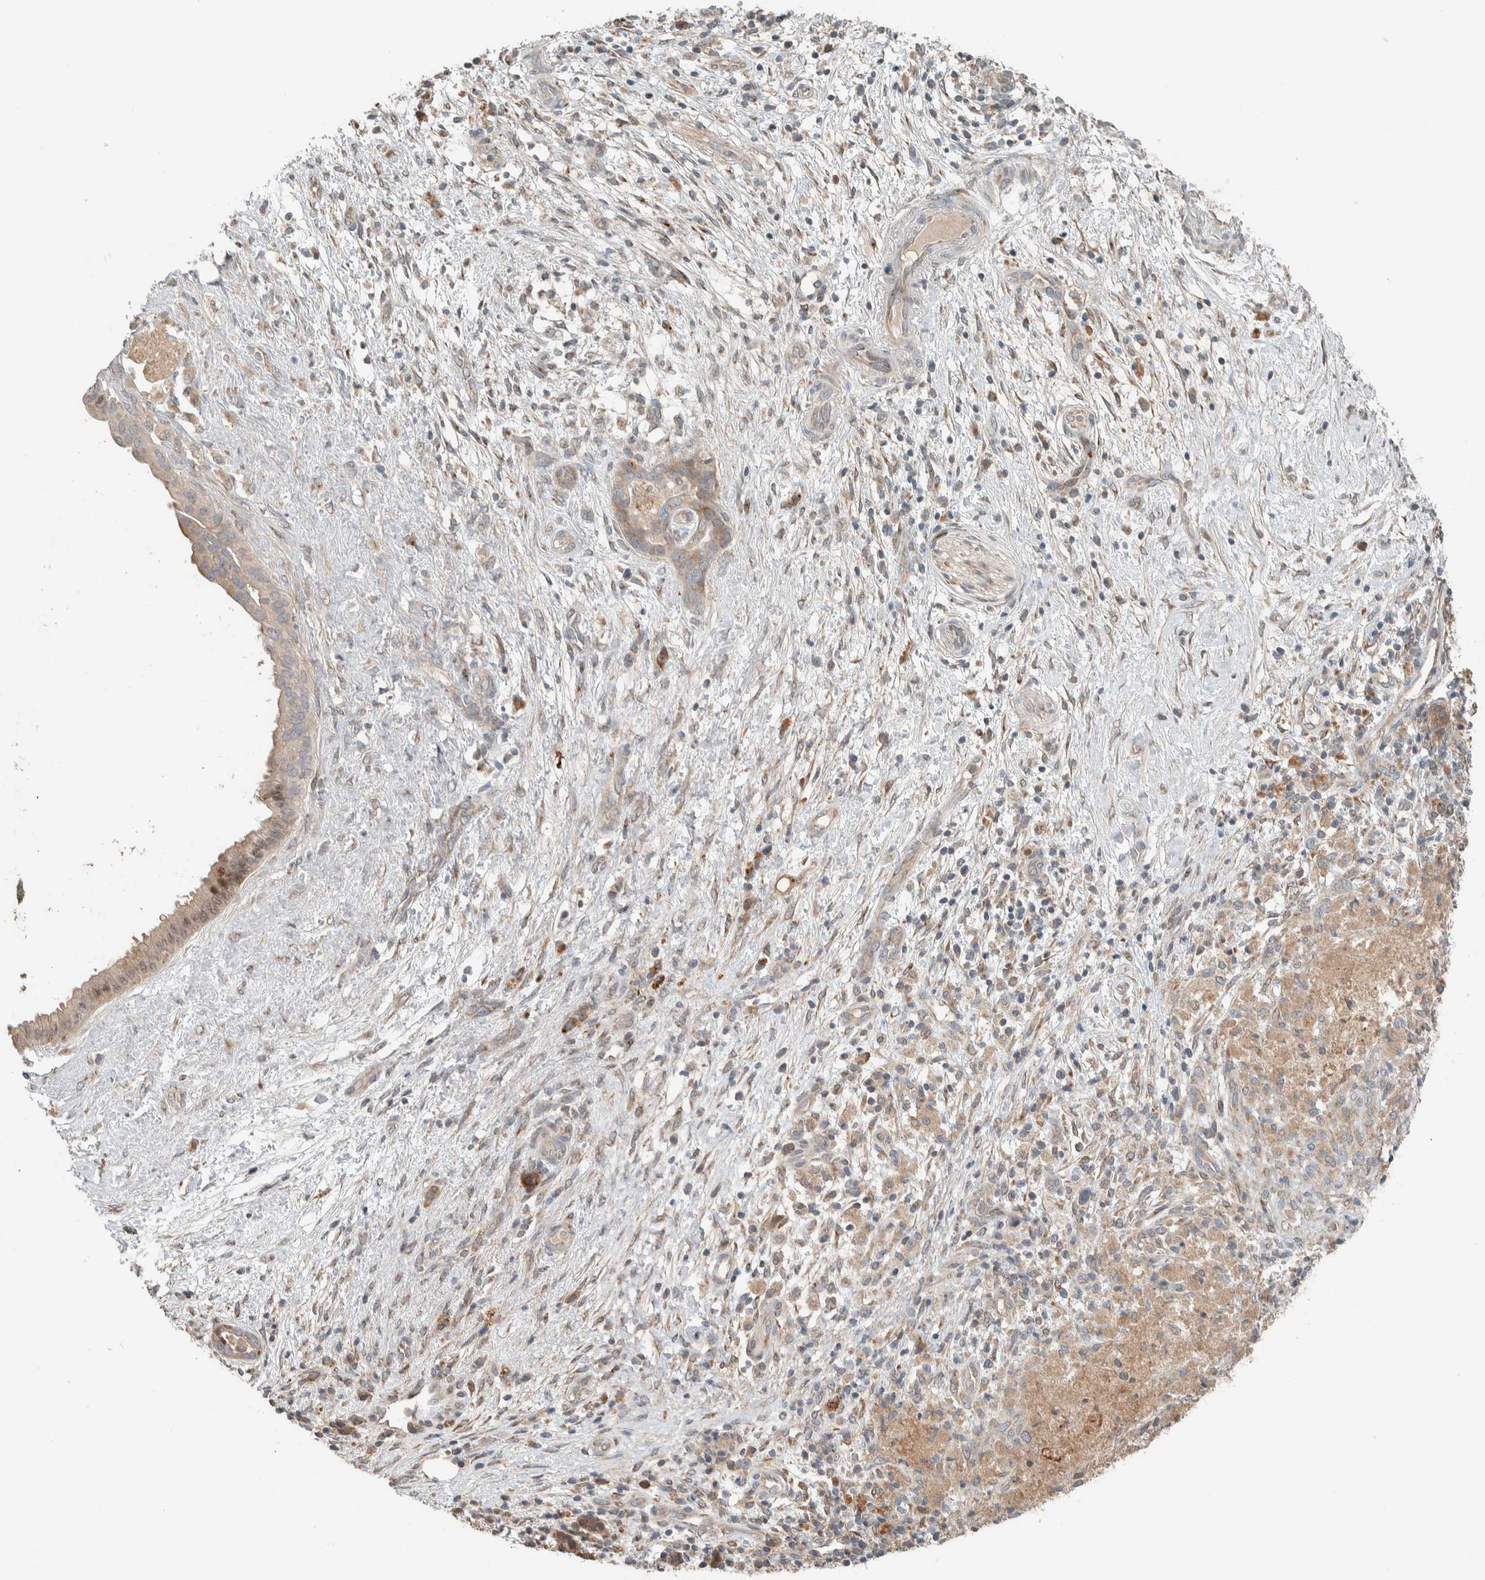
{"staining": {"intensity": "moderate", "quantity": ">75%", "location": "cytoplasmic/membranous"}, "tissue": "pancreatic cancer", "cell_type": "Tumor cells", "image_type": "cancer", "snomed": [{"axis": "morphology", "description": "Adenocarcinoma, NOS"}, {"axis": "topography", "description": "Pancreas"}], "caption": "This micrograph displays pancreatic adenocarcinoma stained with immunohistochemistry (IHC) to label a protein in brown. The cytoplasmic/membranous of tumor cells show moderate positivity for the protein. Nuclei are counter-stained blue.", "gene": "NBR1", "patient": {"sex": "female", "age": 78}}